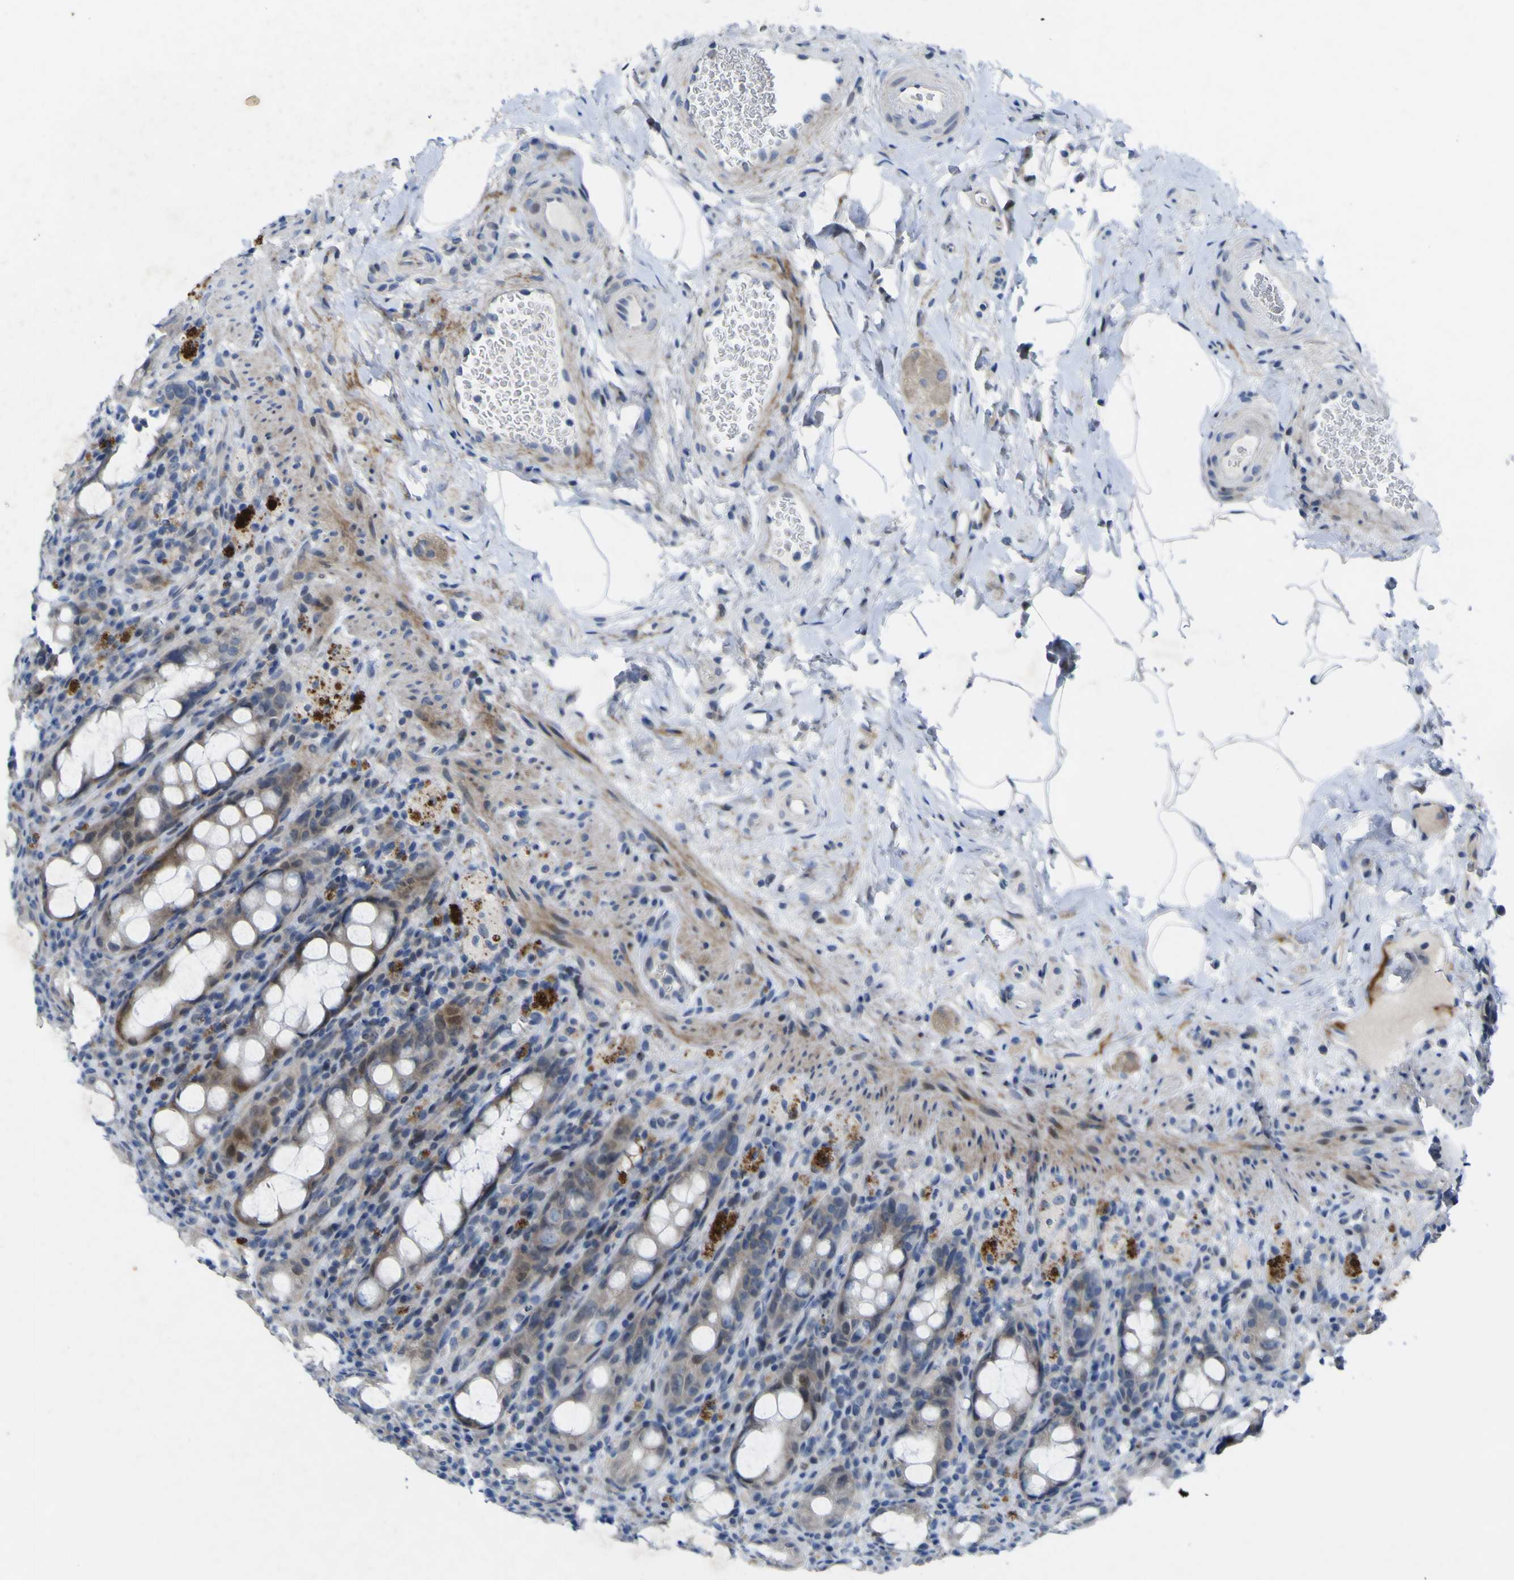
{"staining": {"intensity": "weak", "quantity": "25%-75%", "location": "cytoplasmic/membranous"}, "tissue": "rectum", "cell_type": "Glandular cells", "image_type": "normal", "snomed": [{"axis": "morphology", "description": "Normal tissue, NOS"}, {"axis": "topography", "description": "Rectum"}], "caption": "Rectum was stained to show a protein in brown. There is low levels of weak cytoplasmic/membranous expression in about 25%-75% of glandular cells. (brown staining indicates protein expression, while blue staining denotes nuclei).", "gene": "NAV1", "patient": {"sex": "male", "age": 44}}